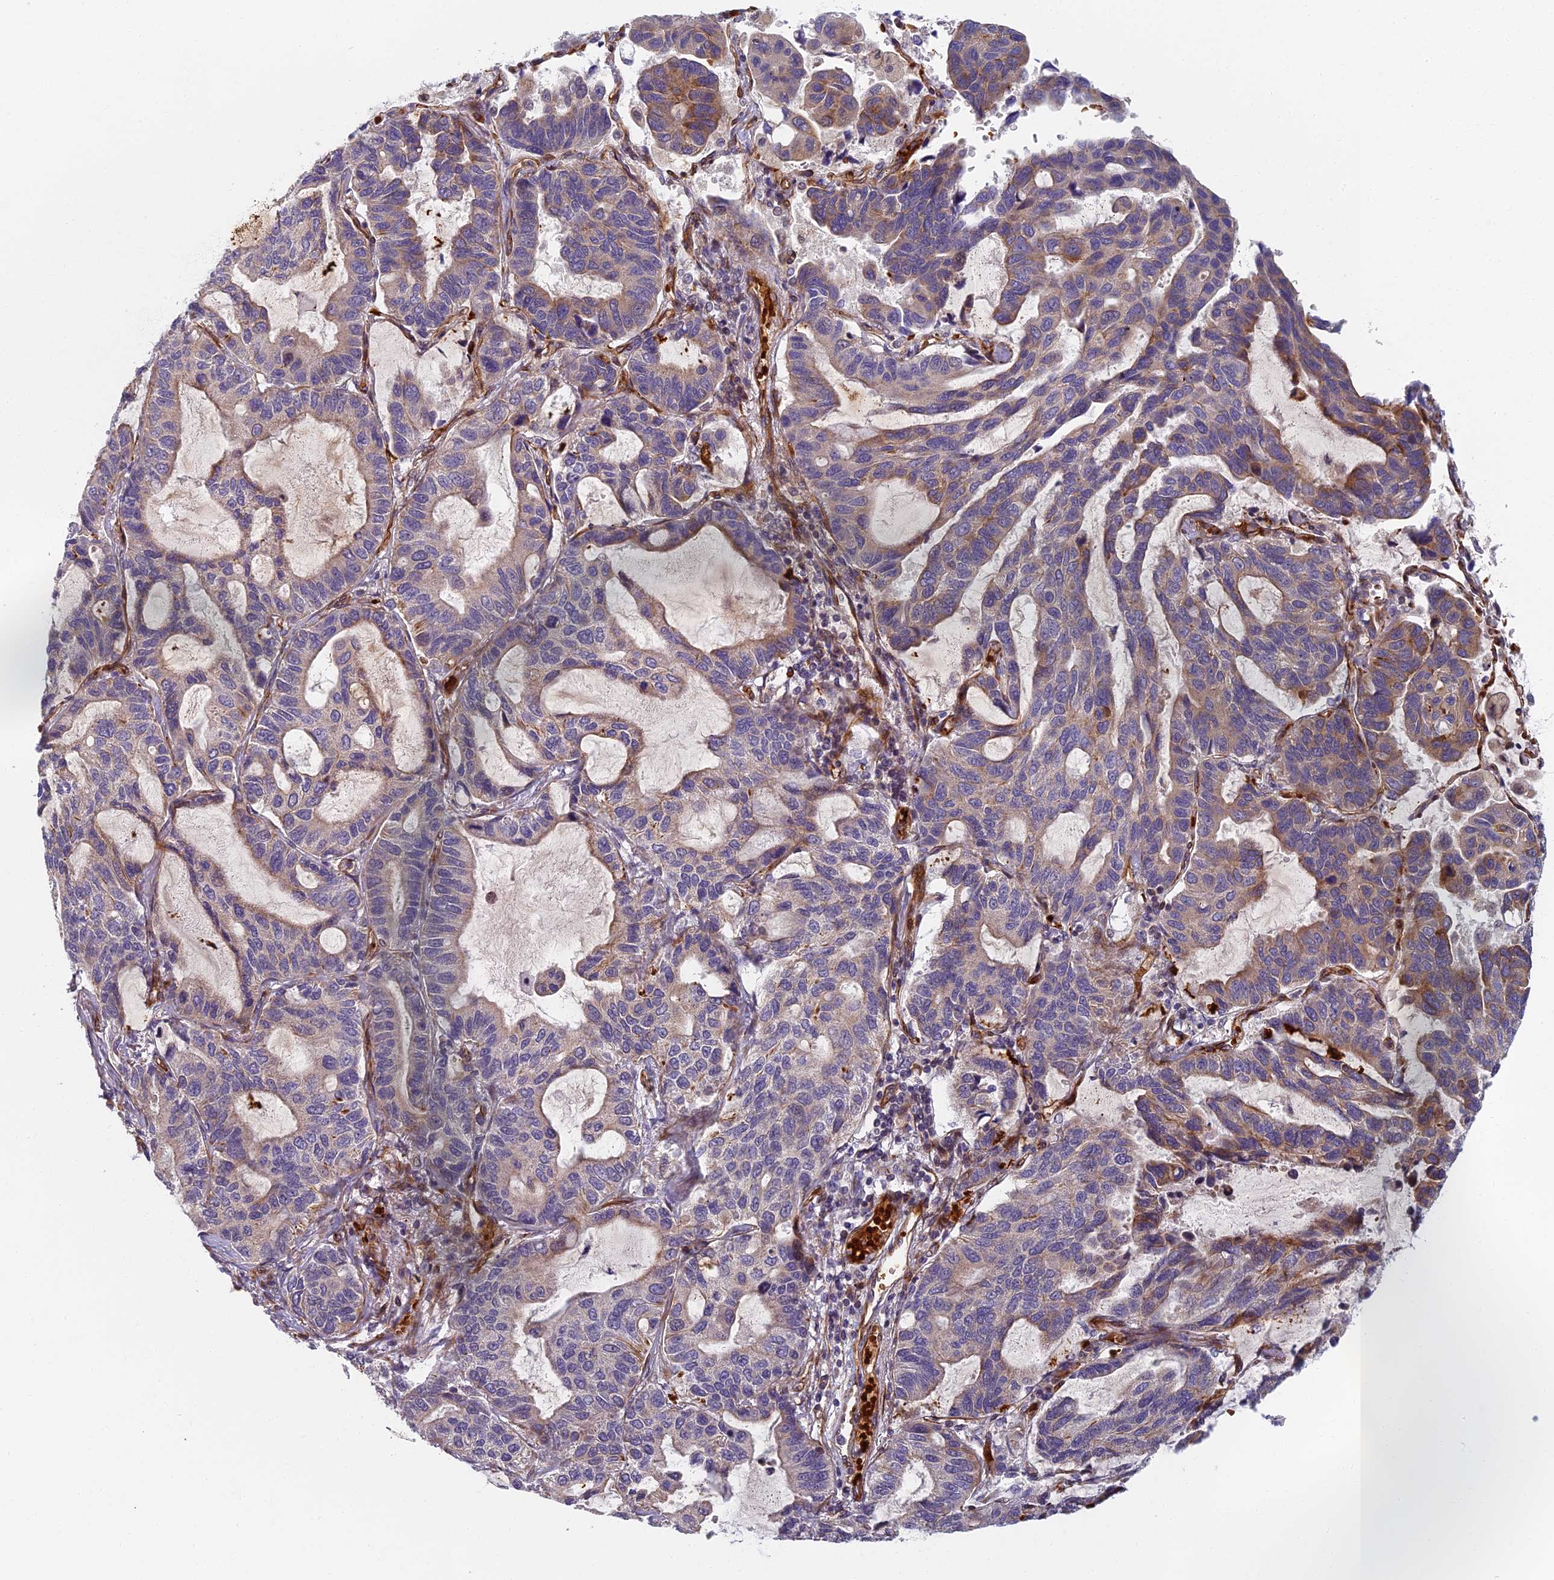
{"staining": {"intensity": "weak", "quantity": "<25%", "location": "cytoplasmic/membranous"}, "tissue": "lung cancer", "cell_type": "Tumor cells", "image_type": "cancer", "snomed": [{"axis": "morphology", "description": "Adenocarcinoma, NOS"}, {"axis": "topography", "description": "Lung"}], "caption": "IHC image of lung cancer (adenocarcinoma) stained for a protein (brown), which exhibits no staining in tumor cells. (DAB immunohistochemistry with hematoxylin counter stain).", "gene": "ABCB10", "patient": {"sex": "male", "age": 64}}